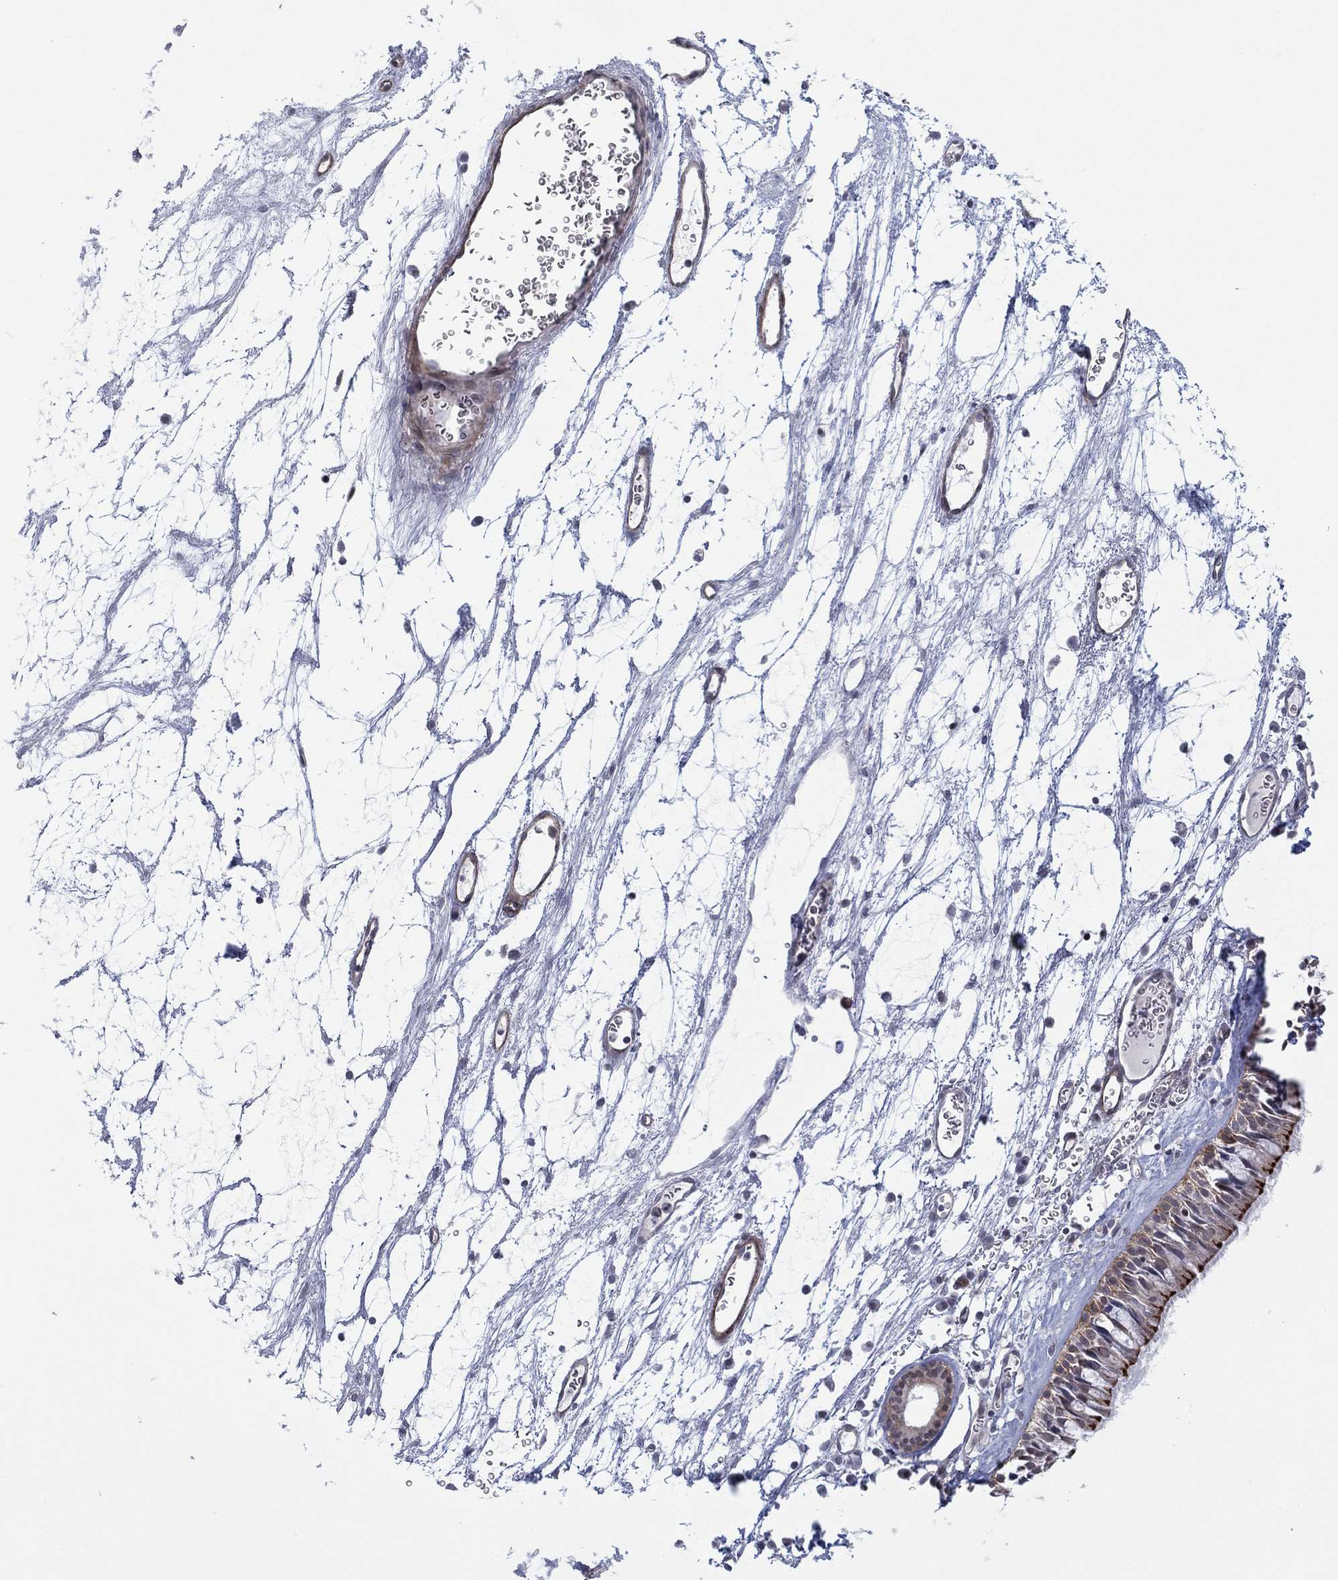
{"staining": {"intensity": "strong", "quantity": ">75%", "location": "cytoplasmic/membranous"}, "tissue": "nasopharynx", "cell_type": "Respiratory epithelial cells", "image_type": "normal", "snomed": [{"axis": "morphology", "description": "Normal tissue, NOS"}, {"axis": "topography", "description": "Nasopharynx"}], "caption": "Protein expression analysis of benign nasopharynx demonstrates strong cytoplasmic/membranous staining in approximately >75% of respiratory epithelial cells.", "gene": "GSE1", "patient": {"sex": "male", "age": 69}}